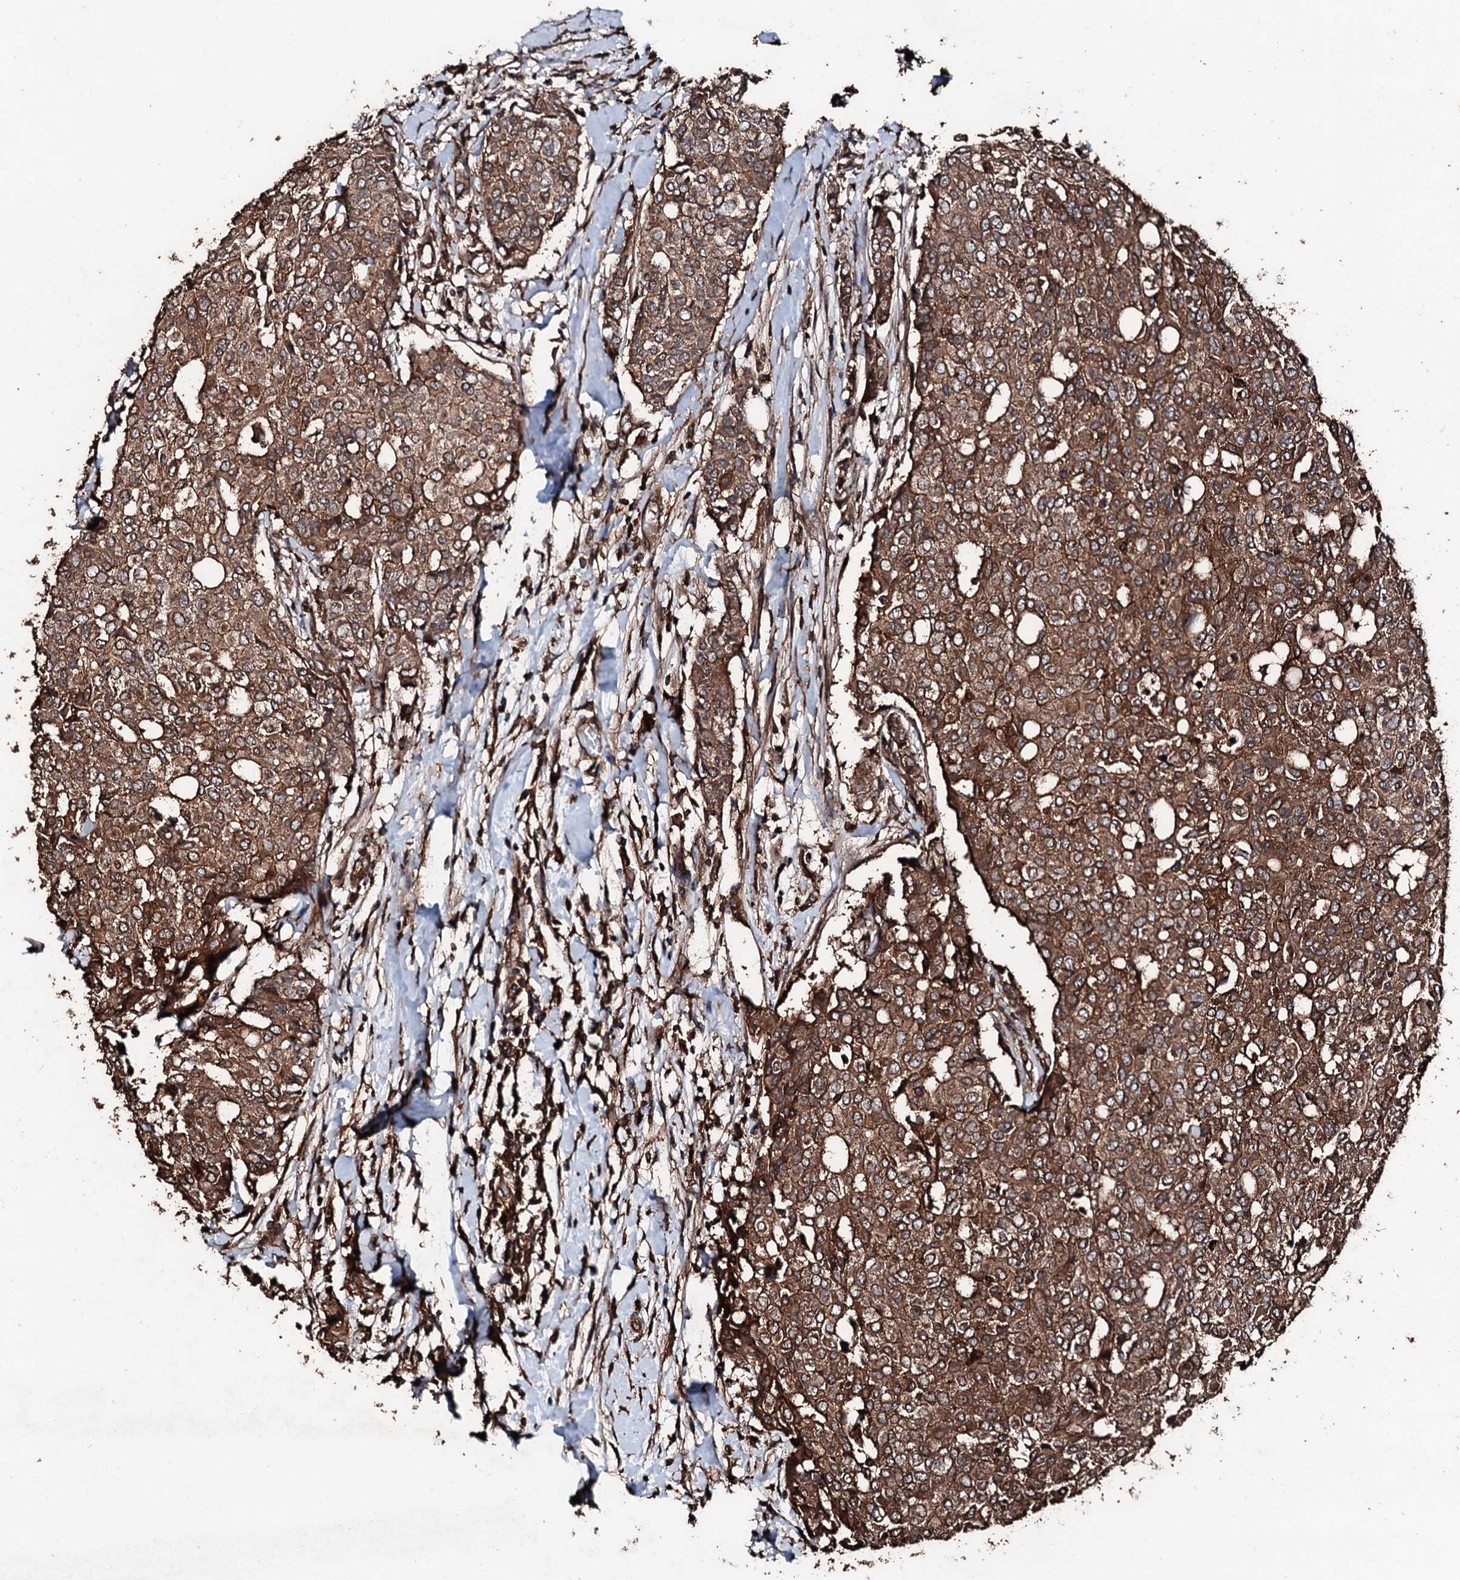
{"staining": {"intensity": "strong", "quantity": ">75%", "location": "cytoplasmic/membranous"}, "tissue": "breast cancer", "cell_type": "Tumor cells", "image_type": "cancer", "snomed": [{"axis": "morphology", "description": "Lobular carcinoma"}, {"axis": "topography", "description": "Breast"}], "caption": "Protein staining of breast lobular carcinoma tissue demonstrates strong cytoplasmic/membranous staining in about >75% of tumor cells.", "gene": "KIF18A", "patient": {"sex": "female", "age": 51}}